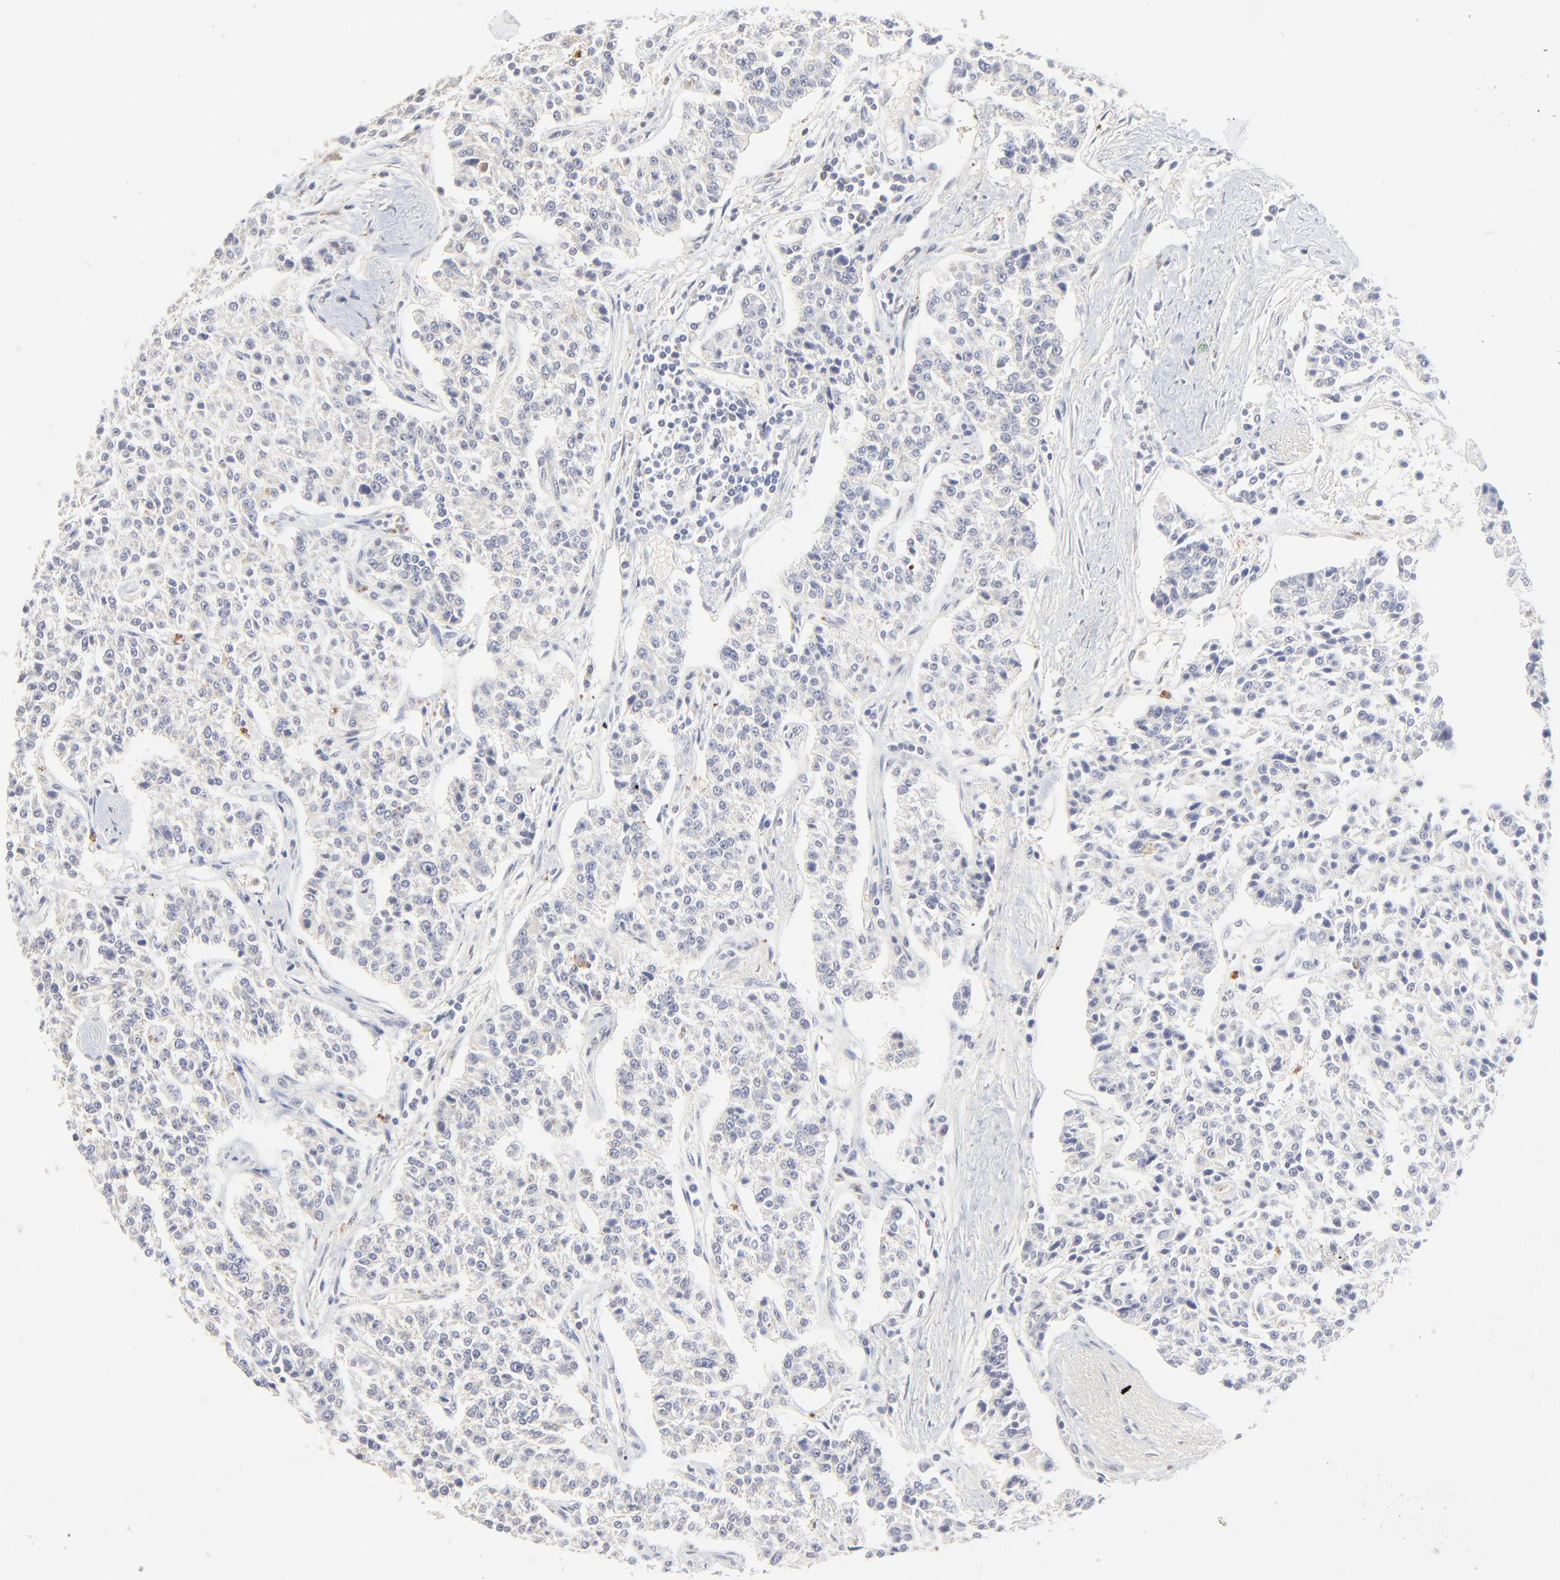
{"staining": {"intensity": "weak", "quantity": ">75%", "location": "cytoplasmic/membranous"}, "tissue": "carcinoid", "cell_type": "Tumor cells", "image_type": "cancer", "snomed": [{"axis": "morphology", "description": "Carcinoid, malignant, NOS"}, {"axis": "topography", "description": "Stomach"}], "caption": "Protein analysis of carcinoid tissue reveals weak cytoplasmic/membranous staining in about >75% of tumor cells.", "gene": "LGALS3", "patient": {"sex": "female", "age": 76}}